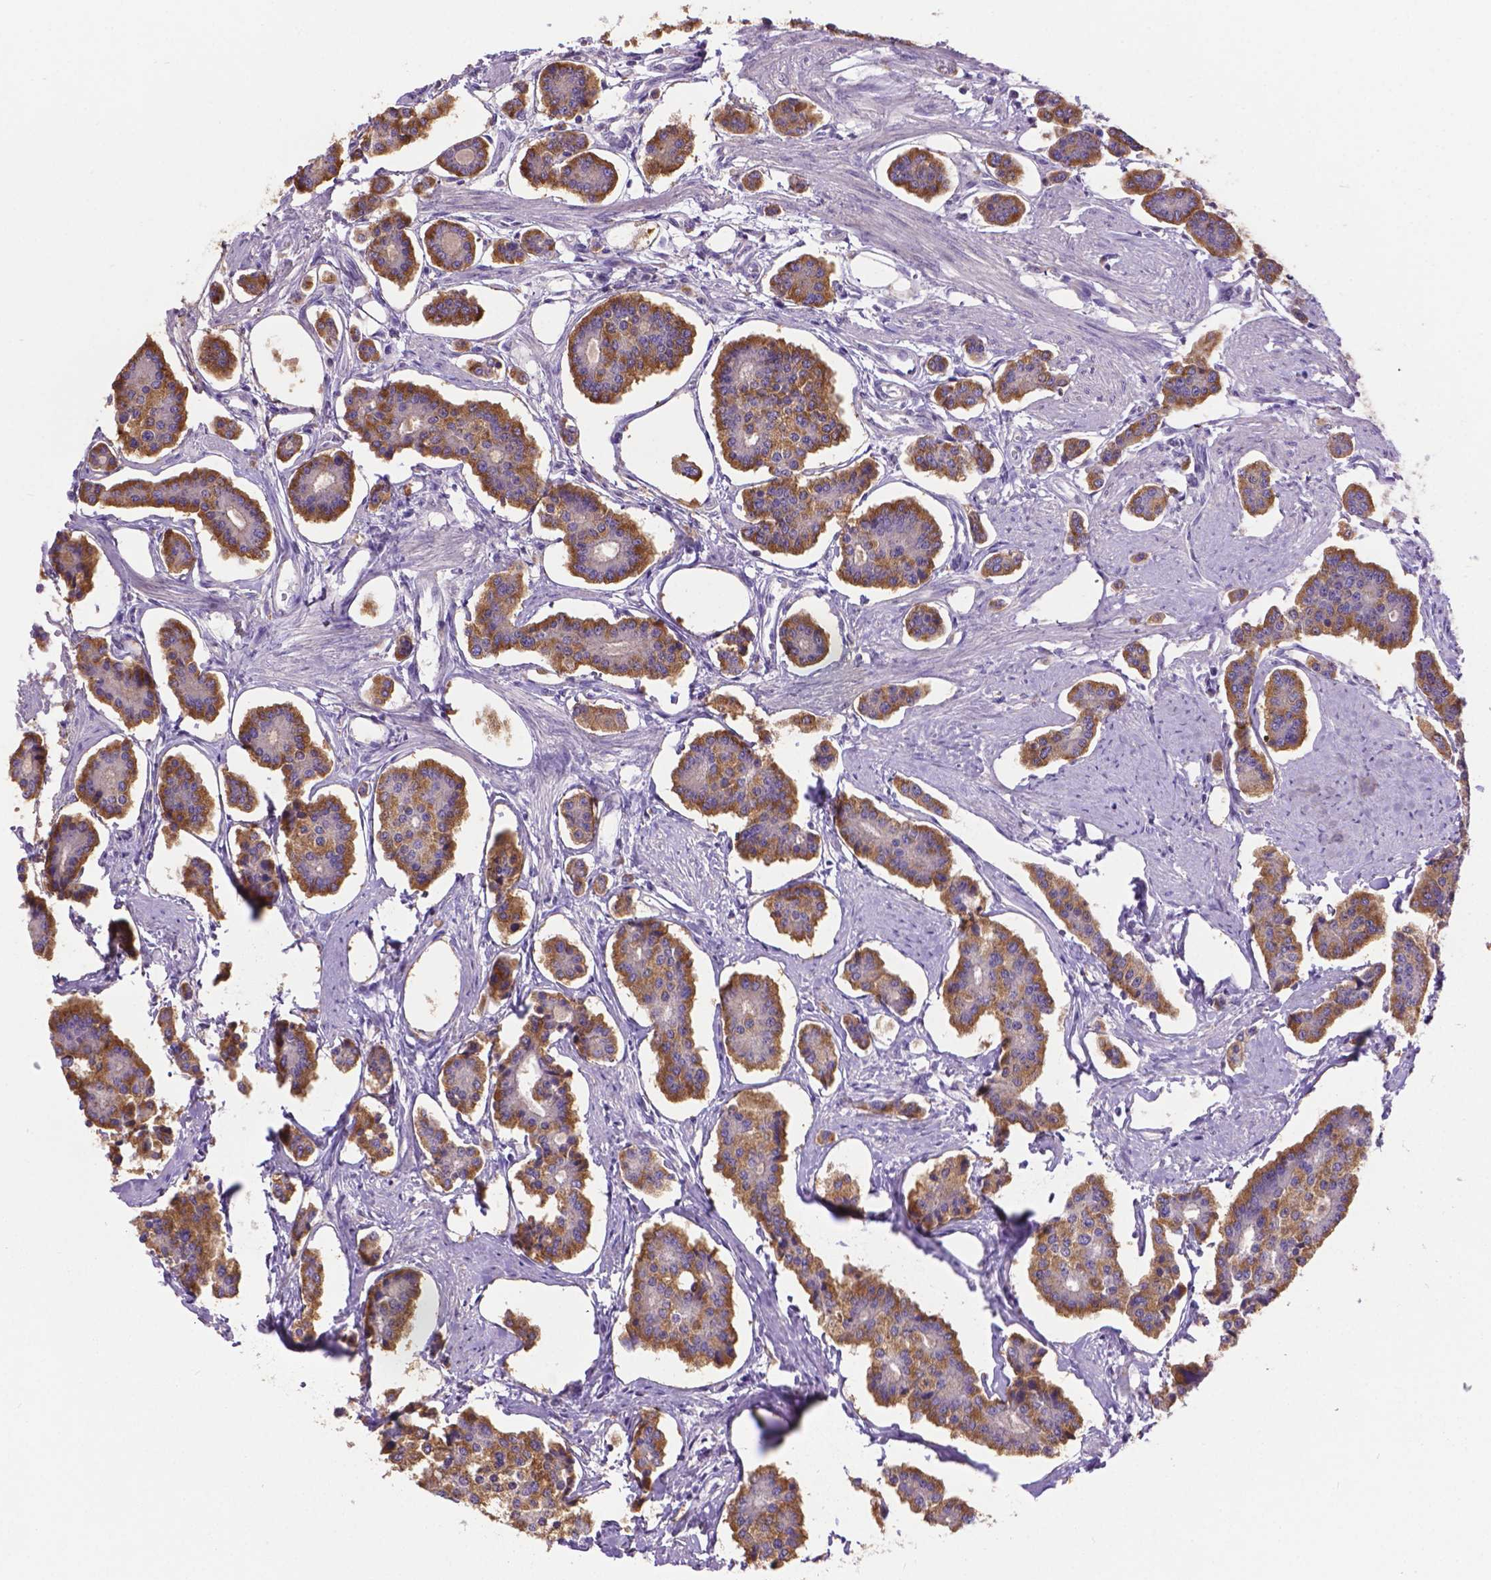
{"staining": {"intensity": "moderate", "quantity": ">75%", "location": "cytoplasmic/membranous"}, "tissue": "carcinoid", "cell_type": "Tumor cells", "image_type": "cancer", "snomed": [{"axis": "morphology", "description": "Carcinoid, malignant, NOS"}, {"axis": "topography", "description": "Small intestine"}], "caption": "Immunohistochemistry staining of malignant carcinoid, which displays medium levels of moderate cytoplasmic/membranous positivity in about >75% of tumor cells indicating moderate cytoplasmic/membranous protein staining. The staining was performed using DAB (3,3'-diaminobenzidine) (brown) for protein detection and nuclei were counterstained in hematoxylin (blue).", "gene": "CDH7", "patient": {"sex": "female", "age": 65}}